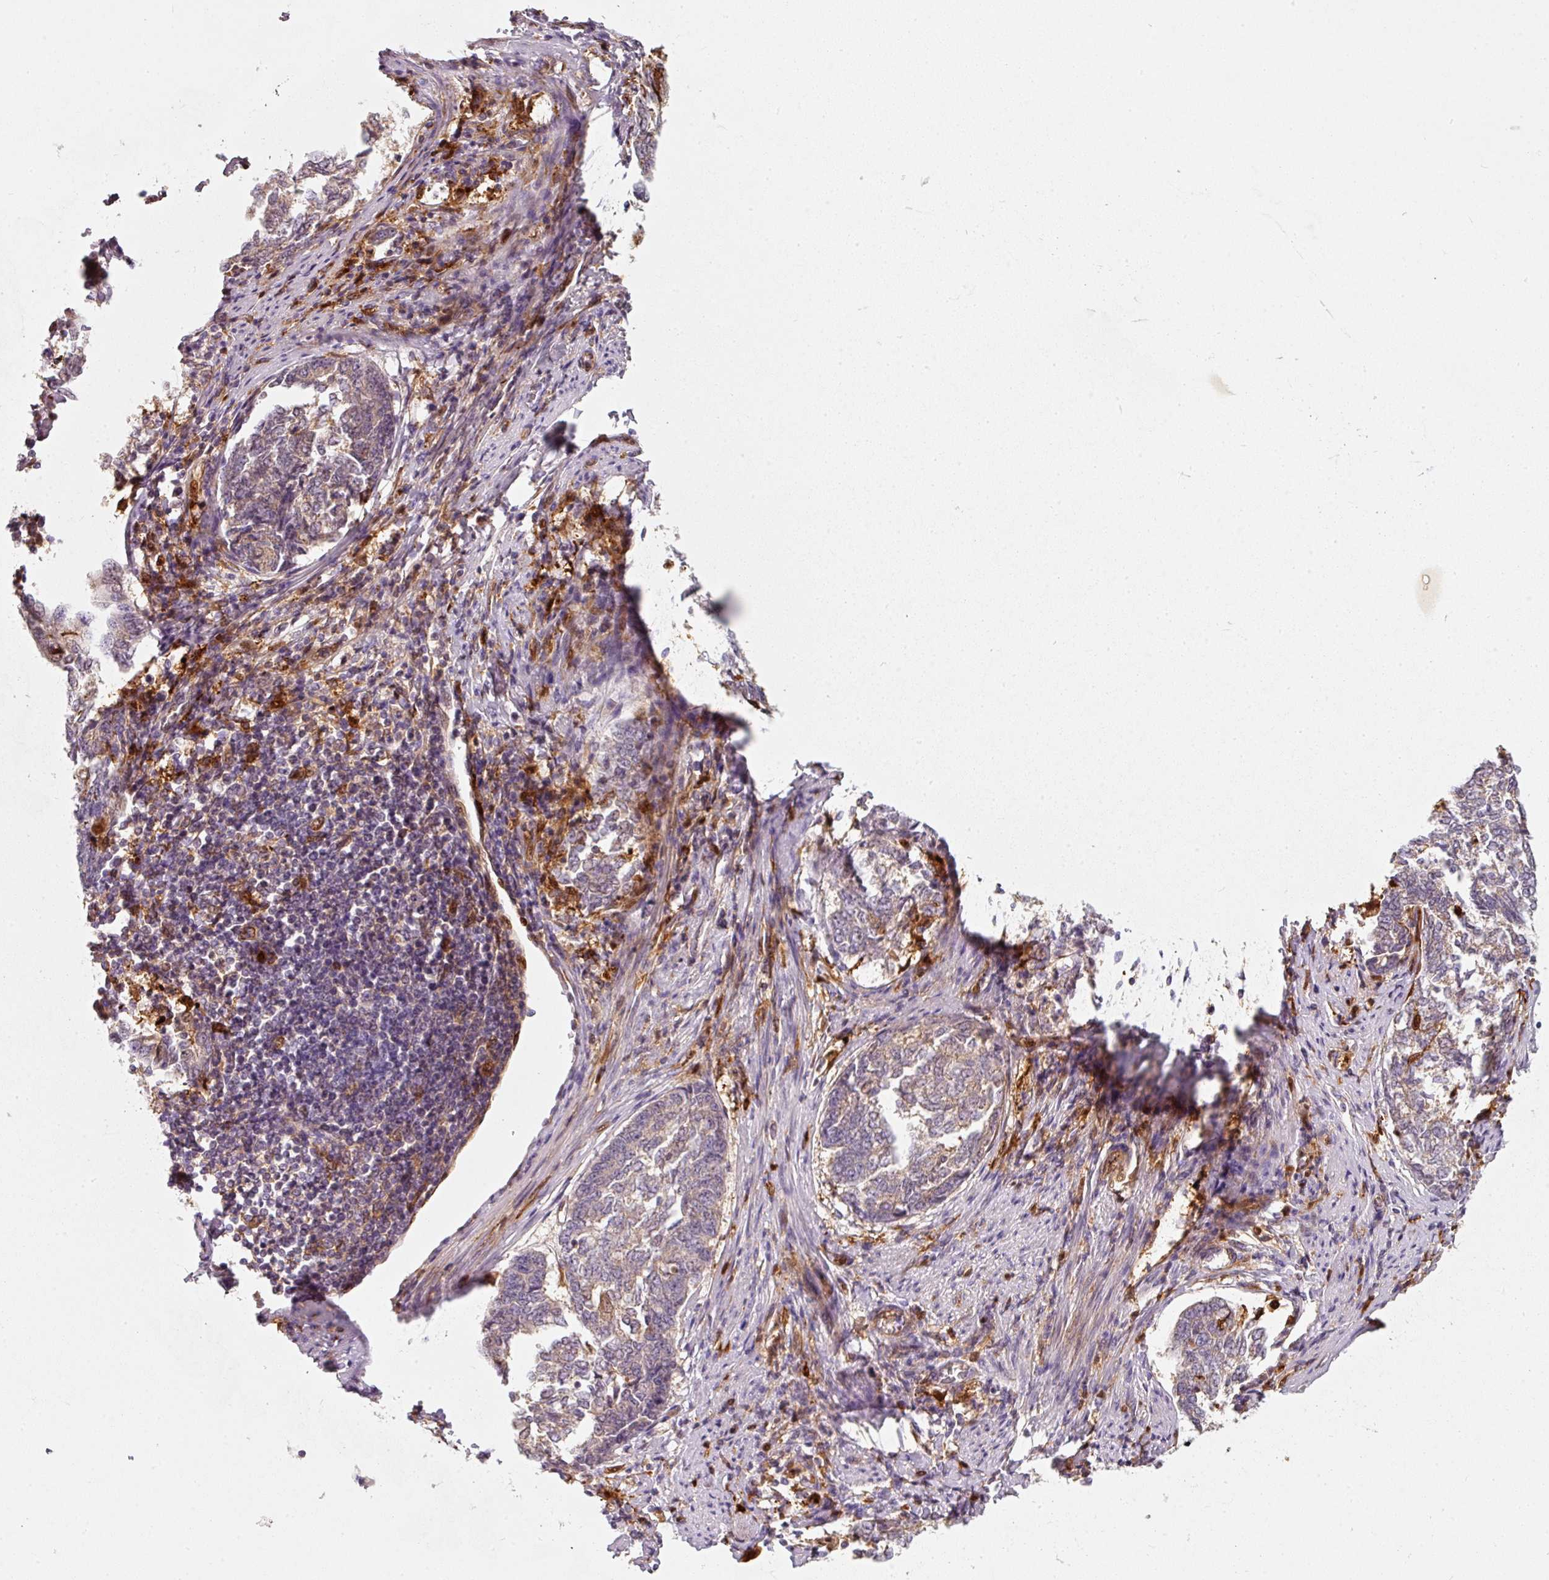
{"staining": {"intensity": "weak", "quantity": "<25%", "location": "cytoplasmic/membranous"}, "tissue": "endometrial cancer", "cell_type": "Tumor cells", "image_type": "cancer", "snomed": [{"axis": "morphology", "description": "Adenocarcinoma, NOS"}, {"axis": "topography", "description": "Endometrium"}], "caption": "There is no significant positivity in tumor cells of endometrial cancer.", "gene": "IQGAP2", "patient": {"sex": "female", "age": 80}}